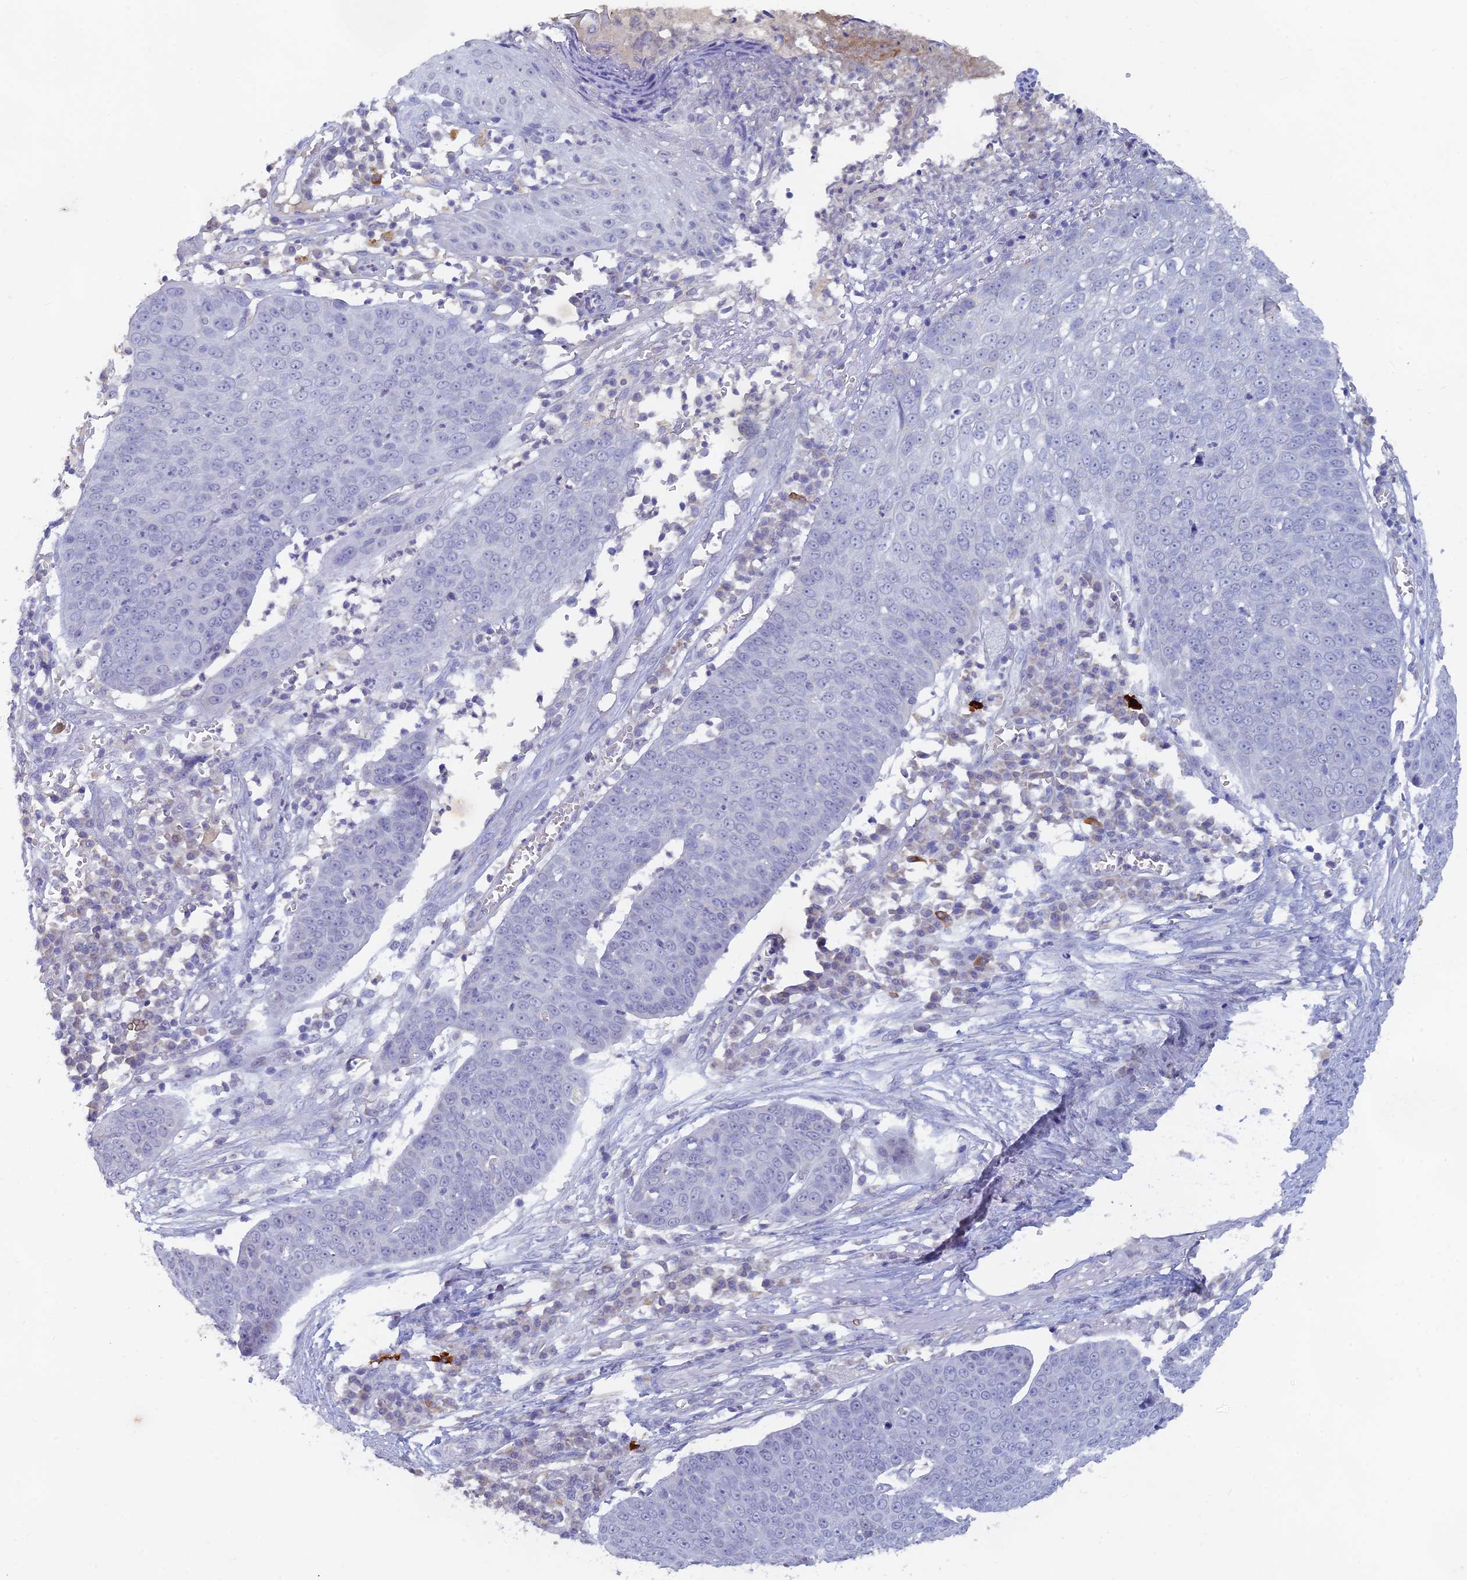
{"staining": {"intensity": "negative", "quantity": "none", "location": "none"}, "tissue": "skin cancer", "cell_type": "Tumor cells", "image_type": "cancer", "snomed": [{"axis": "morphology", "description": "Squamous cell carcinoma, NOS"}, {"axis": "topography", "description": "Skin"}], "caption": "This image is of skin squamous cell carcinoma stained with immunohistochemistry to label a protein in brown with the nuclei are counter-stained blue. There is no expression in tumor cells. (DAB (3,3'-diaminobenzidine) IHC, high magnification).", "gene": "LRIF1", "patient": {"sex": "male", "age": 71}}